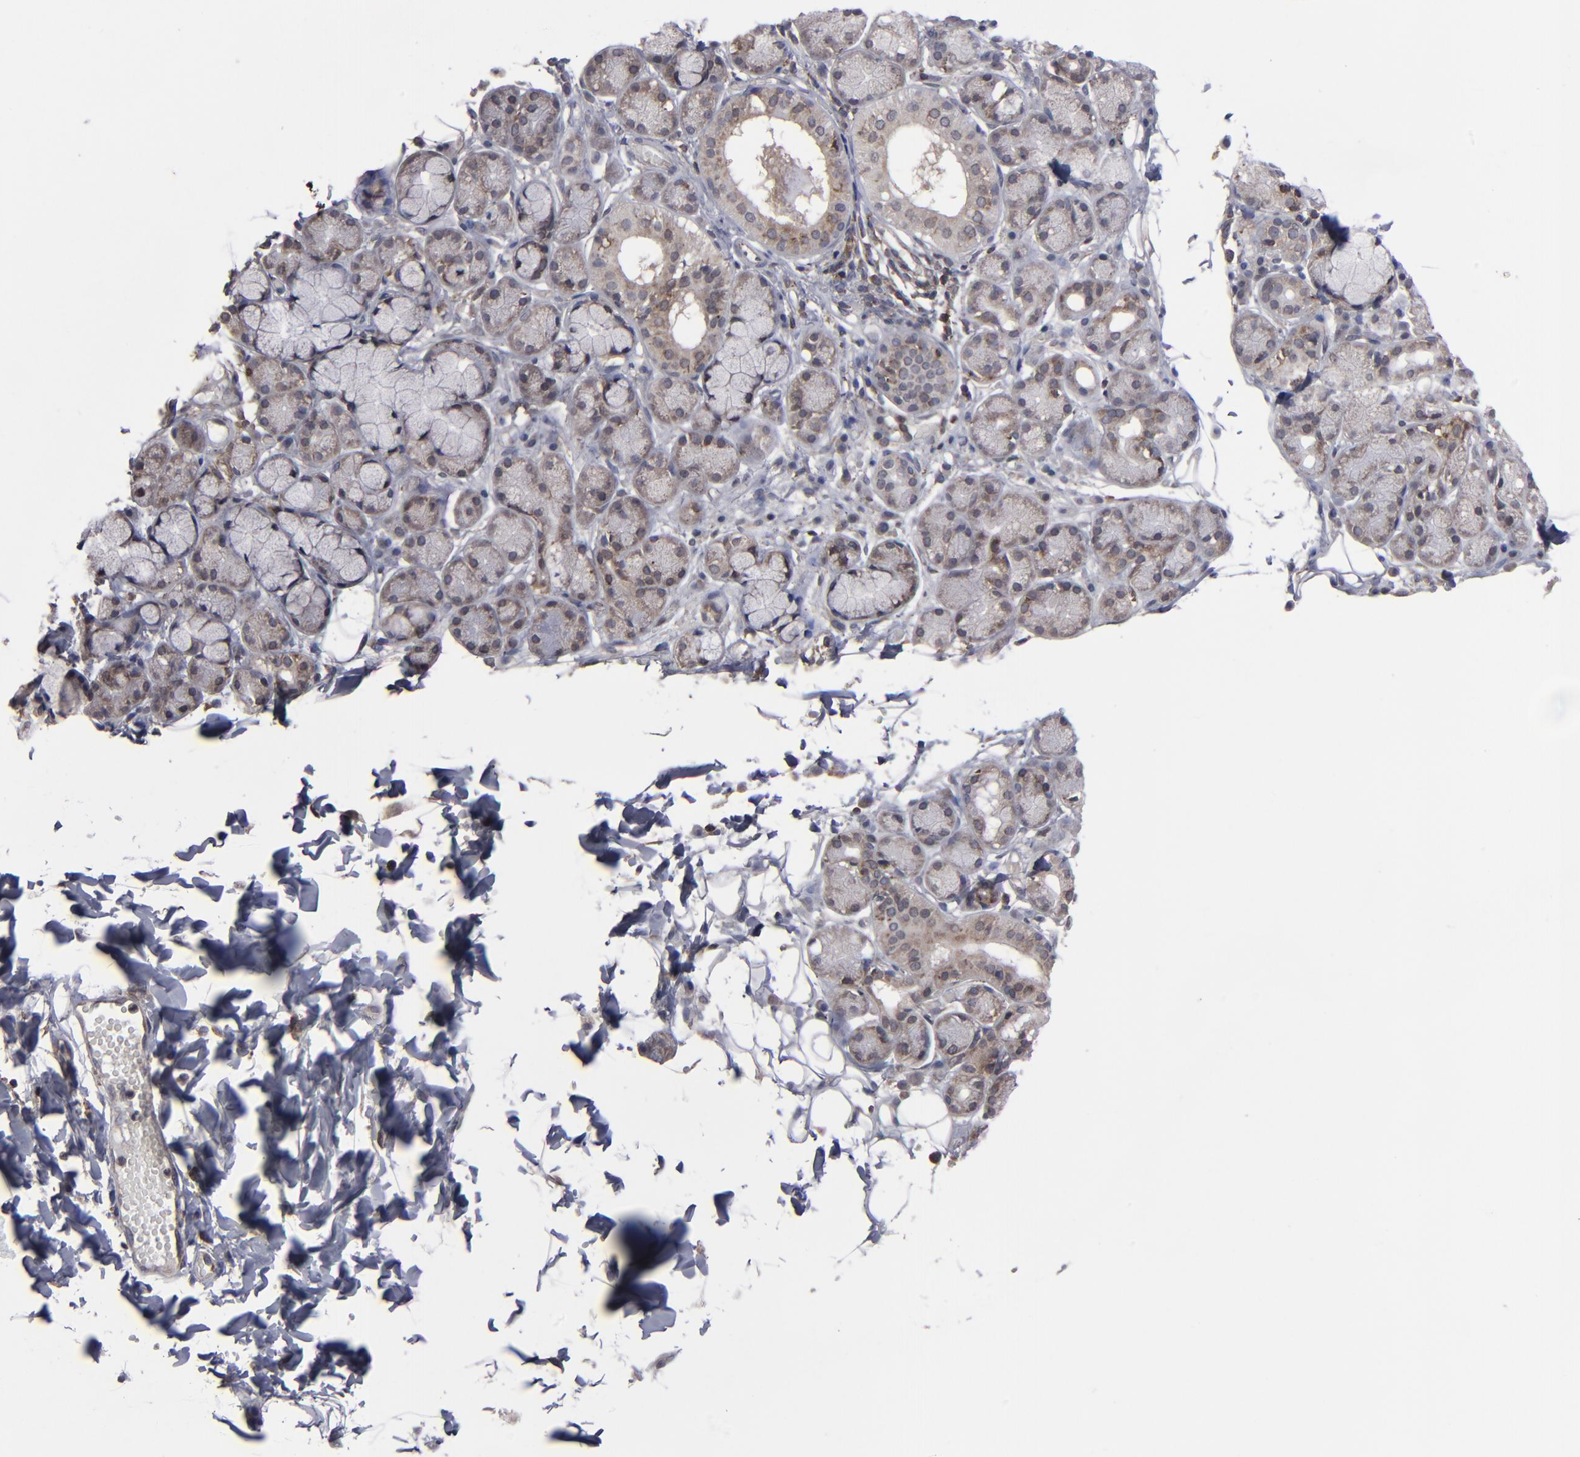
{"staining": {"intensity": "moderate", "quantity": "25%-75%", "location": "cytoplasmic/membranous,nuclear"}, "tissue": "salivary gland", "cell_type": "Glandular cells", "image_type": "normal", "snomed": [{"axis": "morphology", "description": "Normal tissue, NOS"}, {"axis": "topography", "description": "Skeletal muscle"}, {"axis": "topography", "description": "Oral tissue"}, {"axis": "topography", "description": "Salivary gland"}, {"axis": "topography", "description": "Peripheral nerve tissue"}], "caption": "Salivary gland stained for a protein (brown) exhibits moderate cytoplasmic/membranous,nuclear positive positivity in approximately 25%-75% of glandular cells.", "gene": "KIAA2026", "patient": {"sex": "male", "age": 54}}